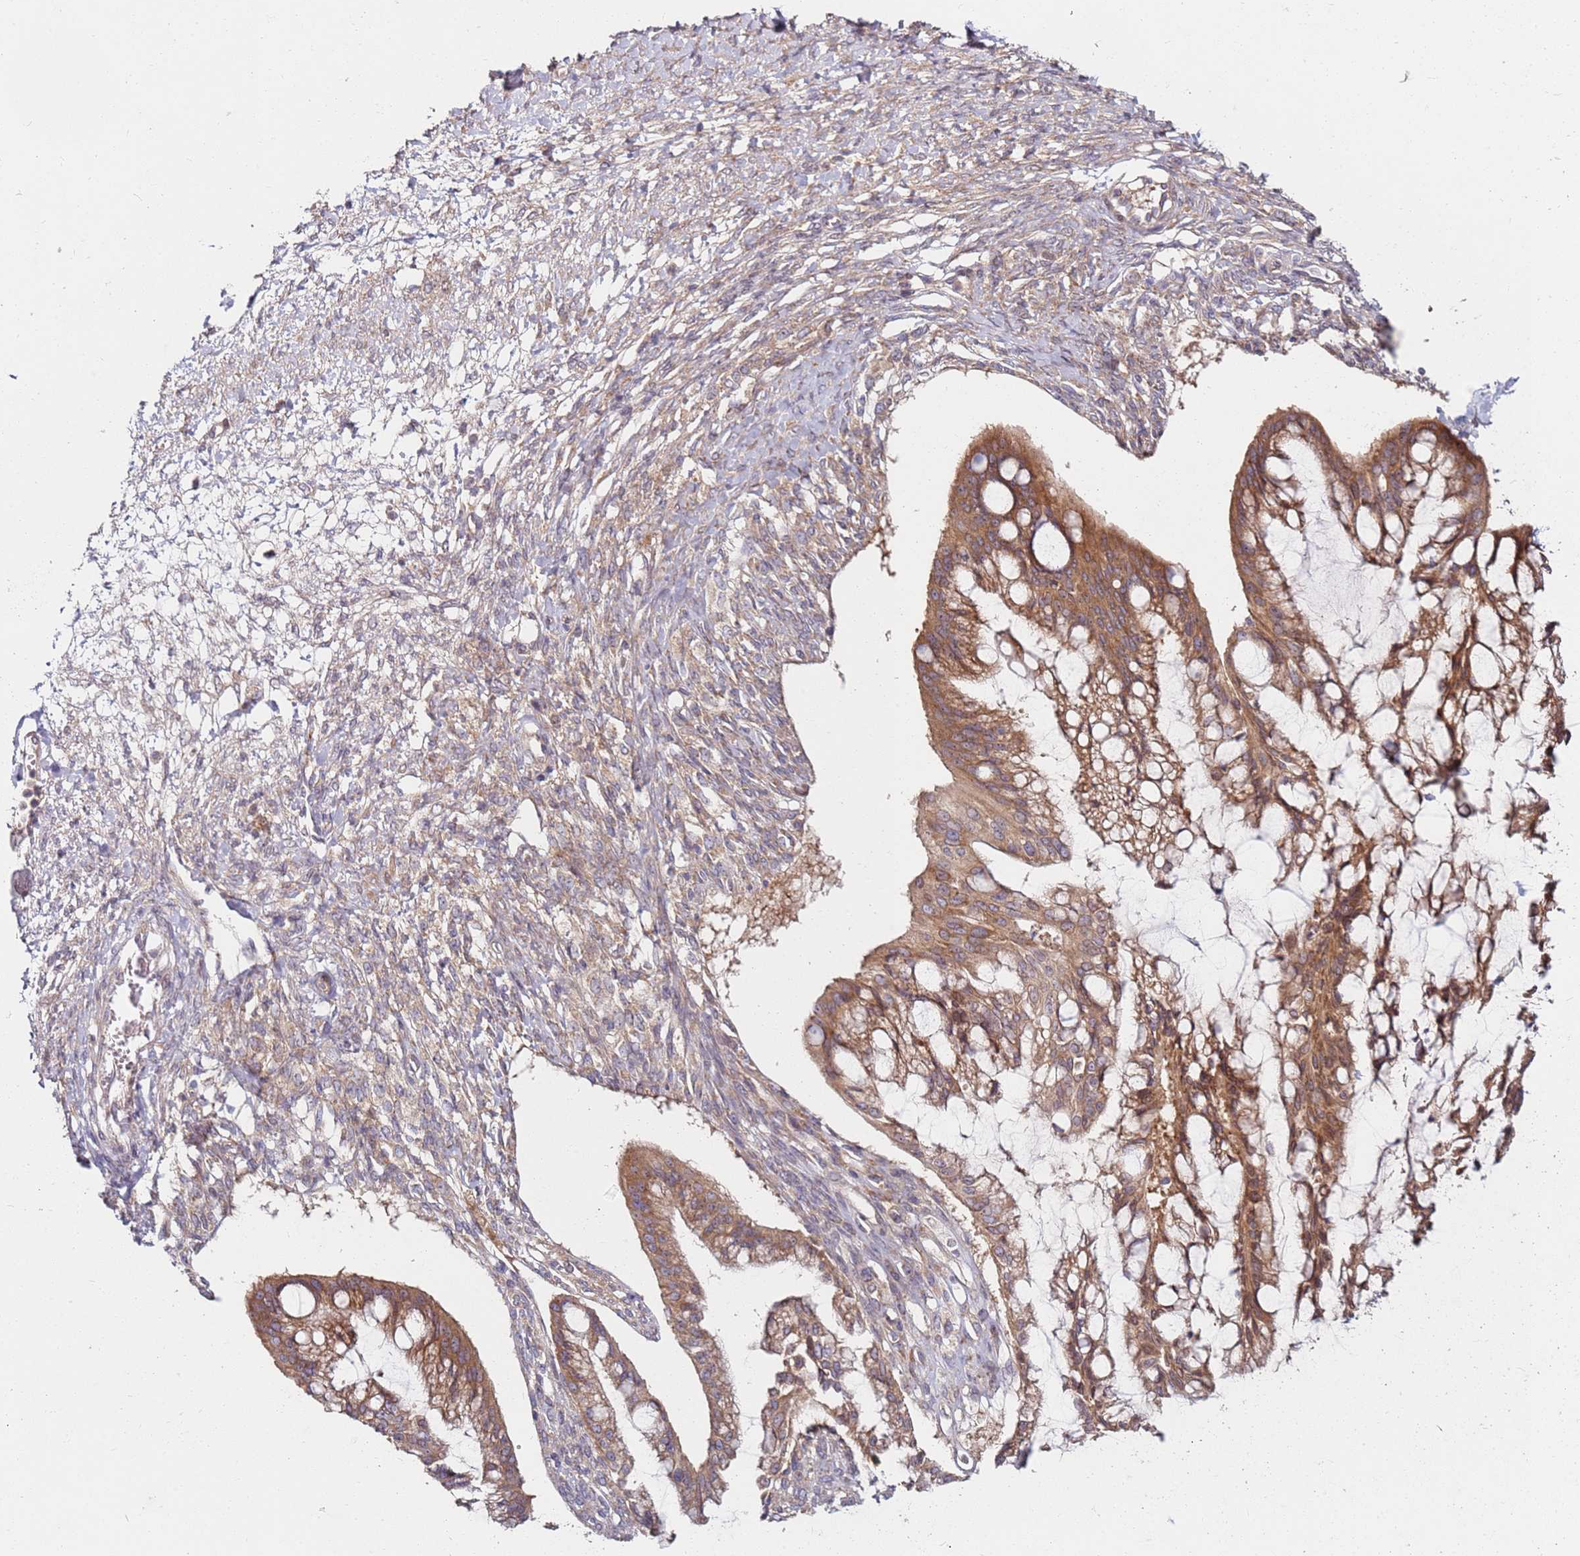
{"staining": {"intensity": "strong", "quantity": ">75%", "location": "cytoplasmic/membranous"}, "tissue": "ovarian cancer", "cell_type": "Tumor cells", "image_type": "cancer", "snomed": [{"axis": "morphology", "description": "Cystadenocarcinoma, mucinous, NOS"}, {"axis": "topography", "description": "Ovary"}], "caption": "A micrograph showing strong cytoplasmic/membranous positivity in about >75% of tumor cells in ovarian cancer, as visualized by brown immunohistochemical staining.", "gene": "RPS3A", "patient": {"sex": "female", "age": 73}}